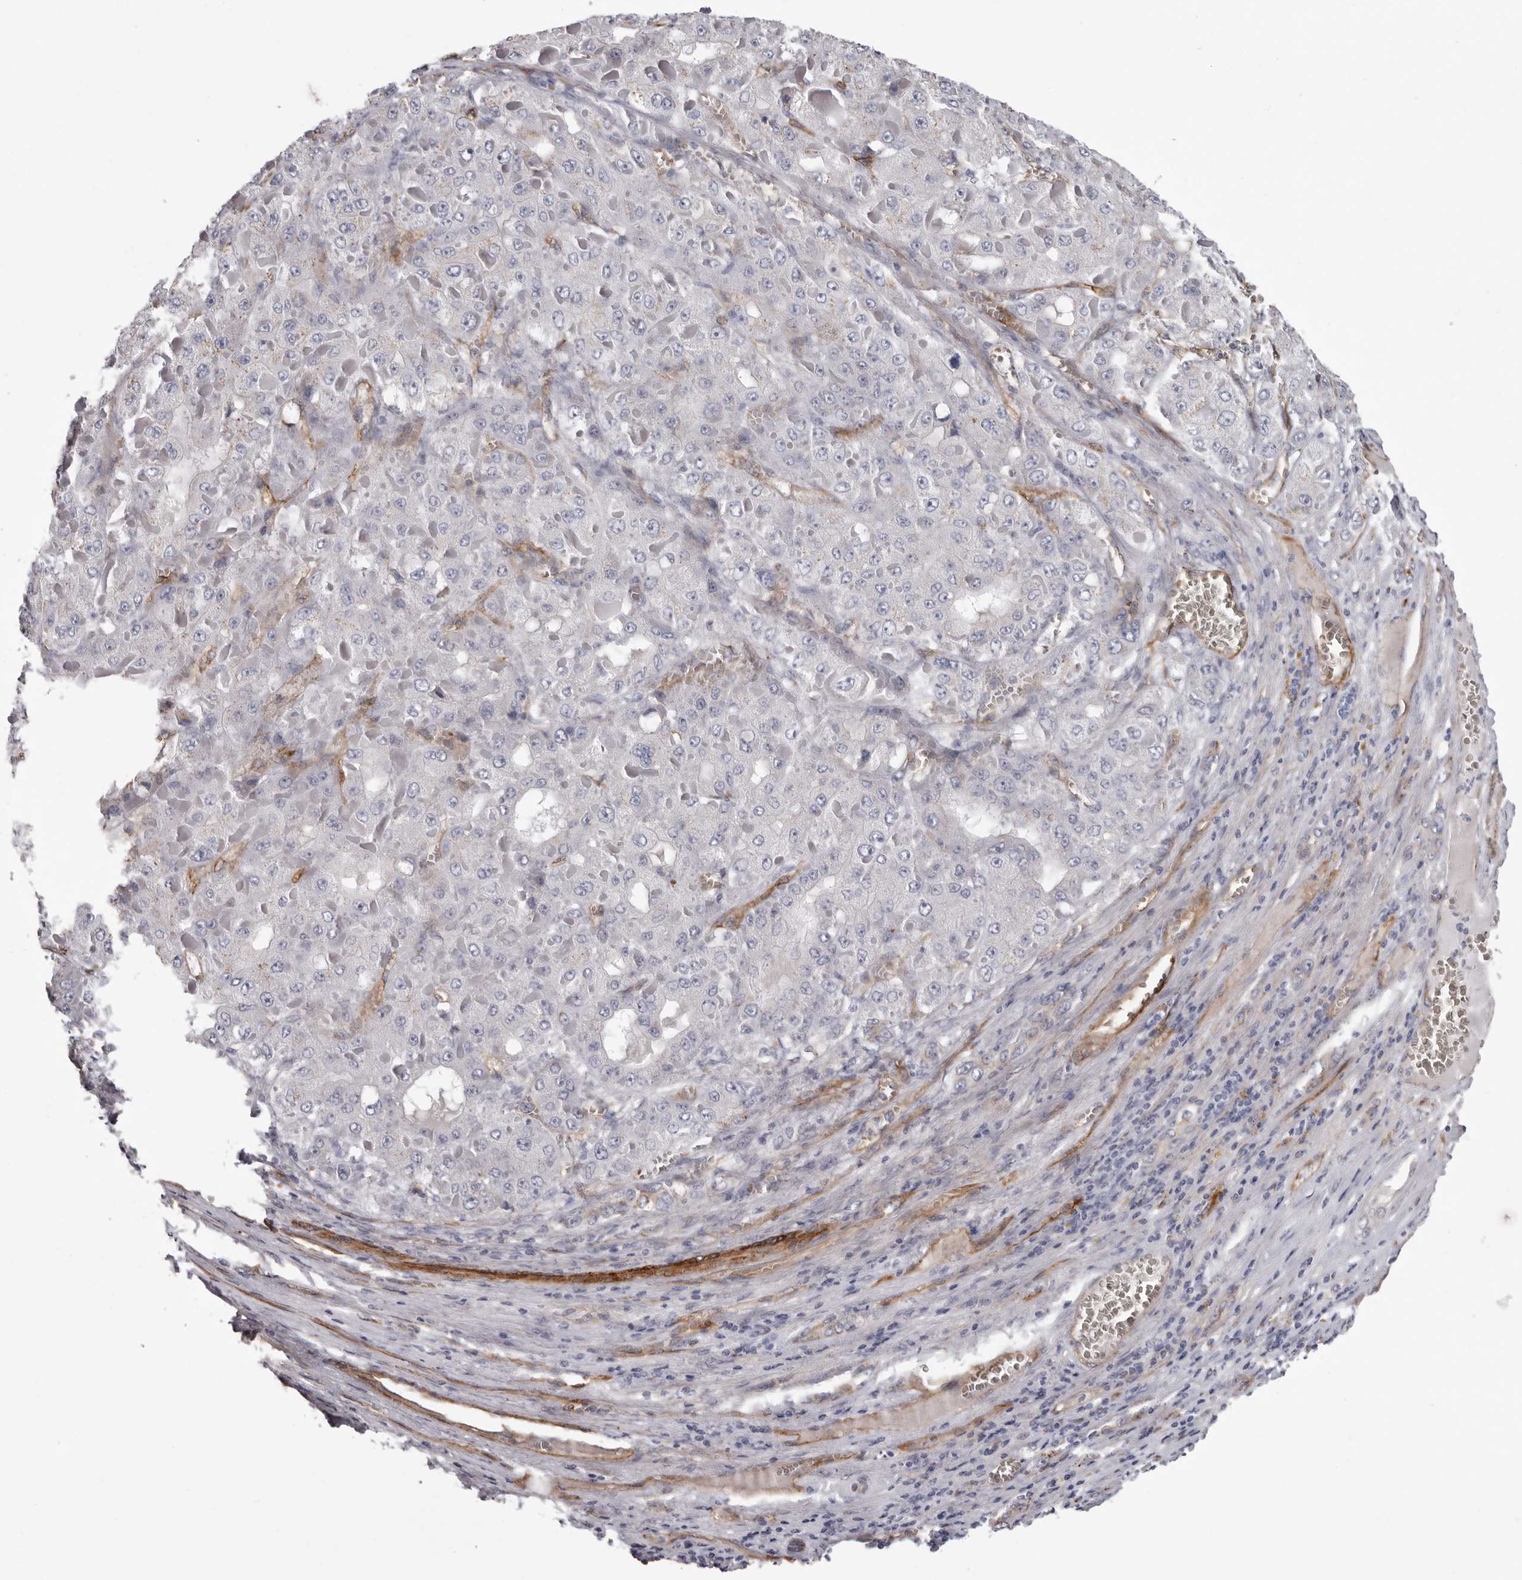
{"staining": {"intensity": "negative", "quantity": "none", "location": "none"}, "tissue": "liver cancer", "cell_type": "Tumor cells", "image_type": "cancer", "snomed": [{"axis": "morphology", "description": "Carcinoma, Hepatocellular, NOS"}, {"axis": "topography", "description": "Liver"}], "caption": "Tumor cells are negative for protein expression in human hepatocellular carcinoma (liver).", "gene": "ADGRL4", "patient": {"sex": "female", "age": 73}}